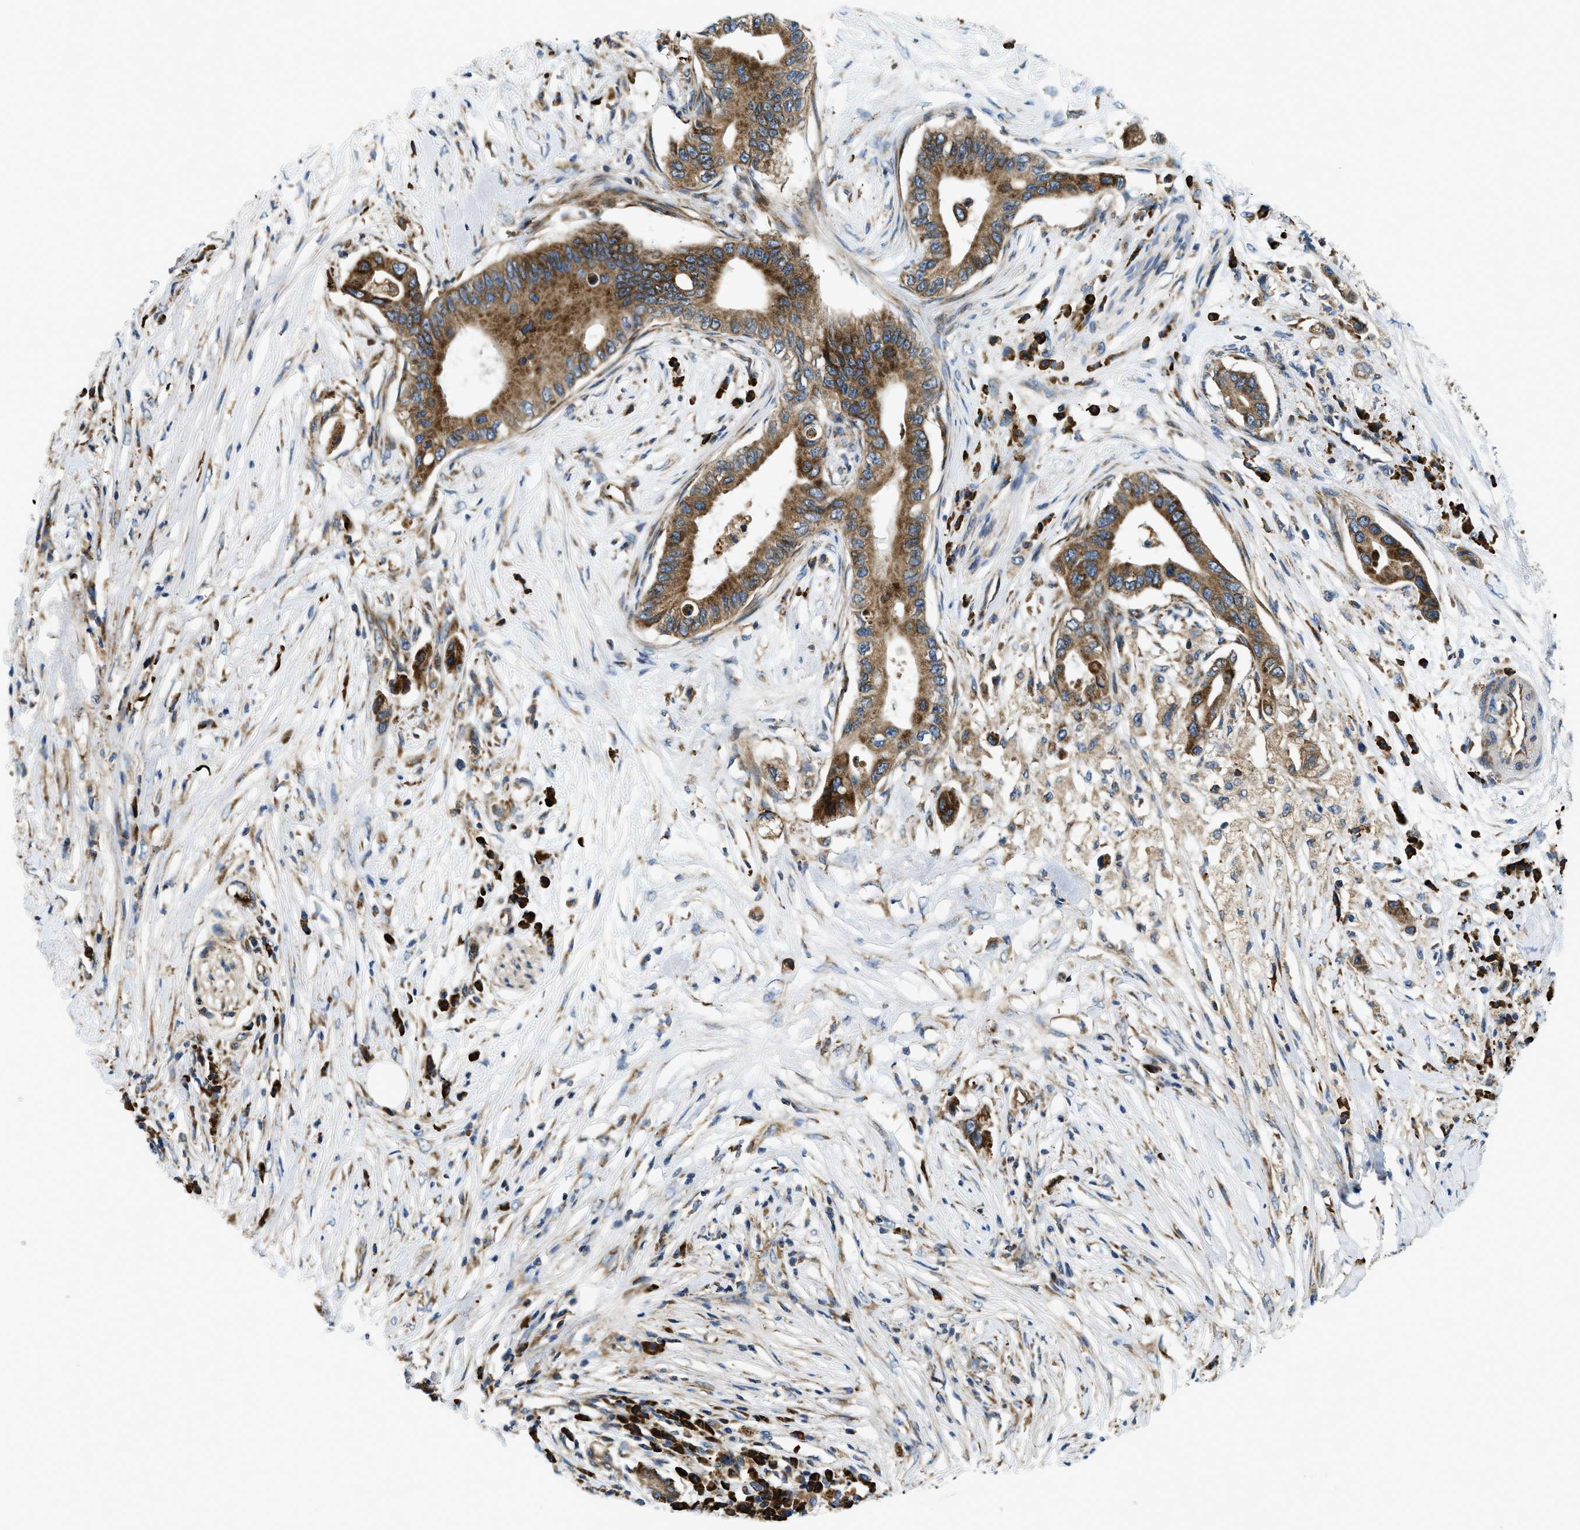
{"staining": {"intensity": "moderate", "quantity": ">75%", "location": "cytoplasmic/membranous"}, "tissue": "pancreatic cancer", "cell_type": "Tumor cells", "image_type": "cancer", "snomed": [{"axis": "morphology", "description": "Adenocarcinoma, NOS"}, {"axis": "topography", "description": "Pancreas"}], "caption": "High-magnification brightfield microscopy of adenocarcinoma (pancreatic) stained with DAB (brown) and counterstained with hematoxylin (blue). tumor cells exhibit moderate cytoplasmic/membranous positivity is present in approximately>75% of cells. The protein of interest is stained brown, and the nuclei are stained in blue (DAB IHC with brightfield microscopy, high magnification).", "gene": "CSPG4", "patient": {"sex": "male", "age": 77}}